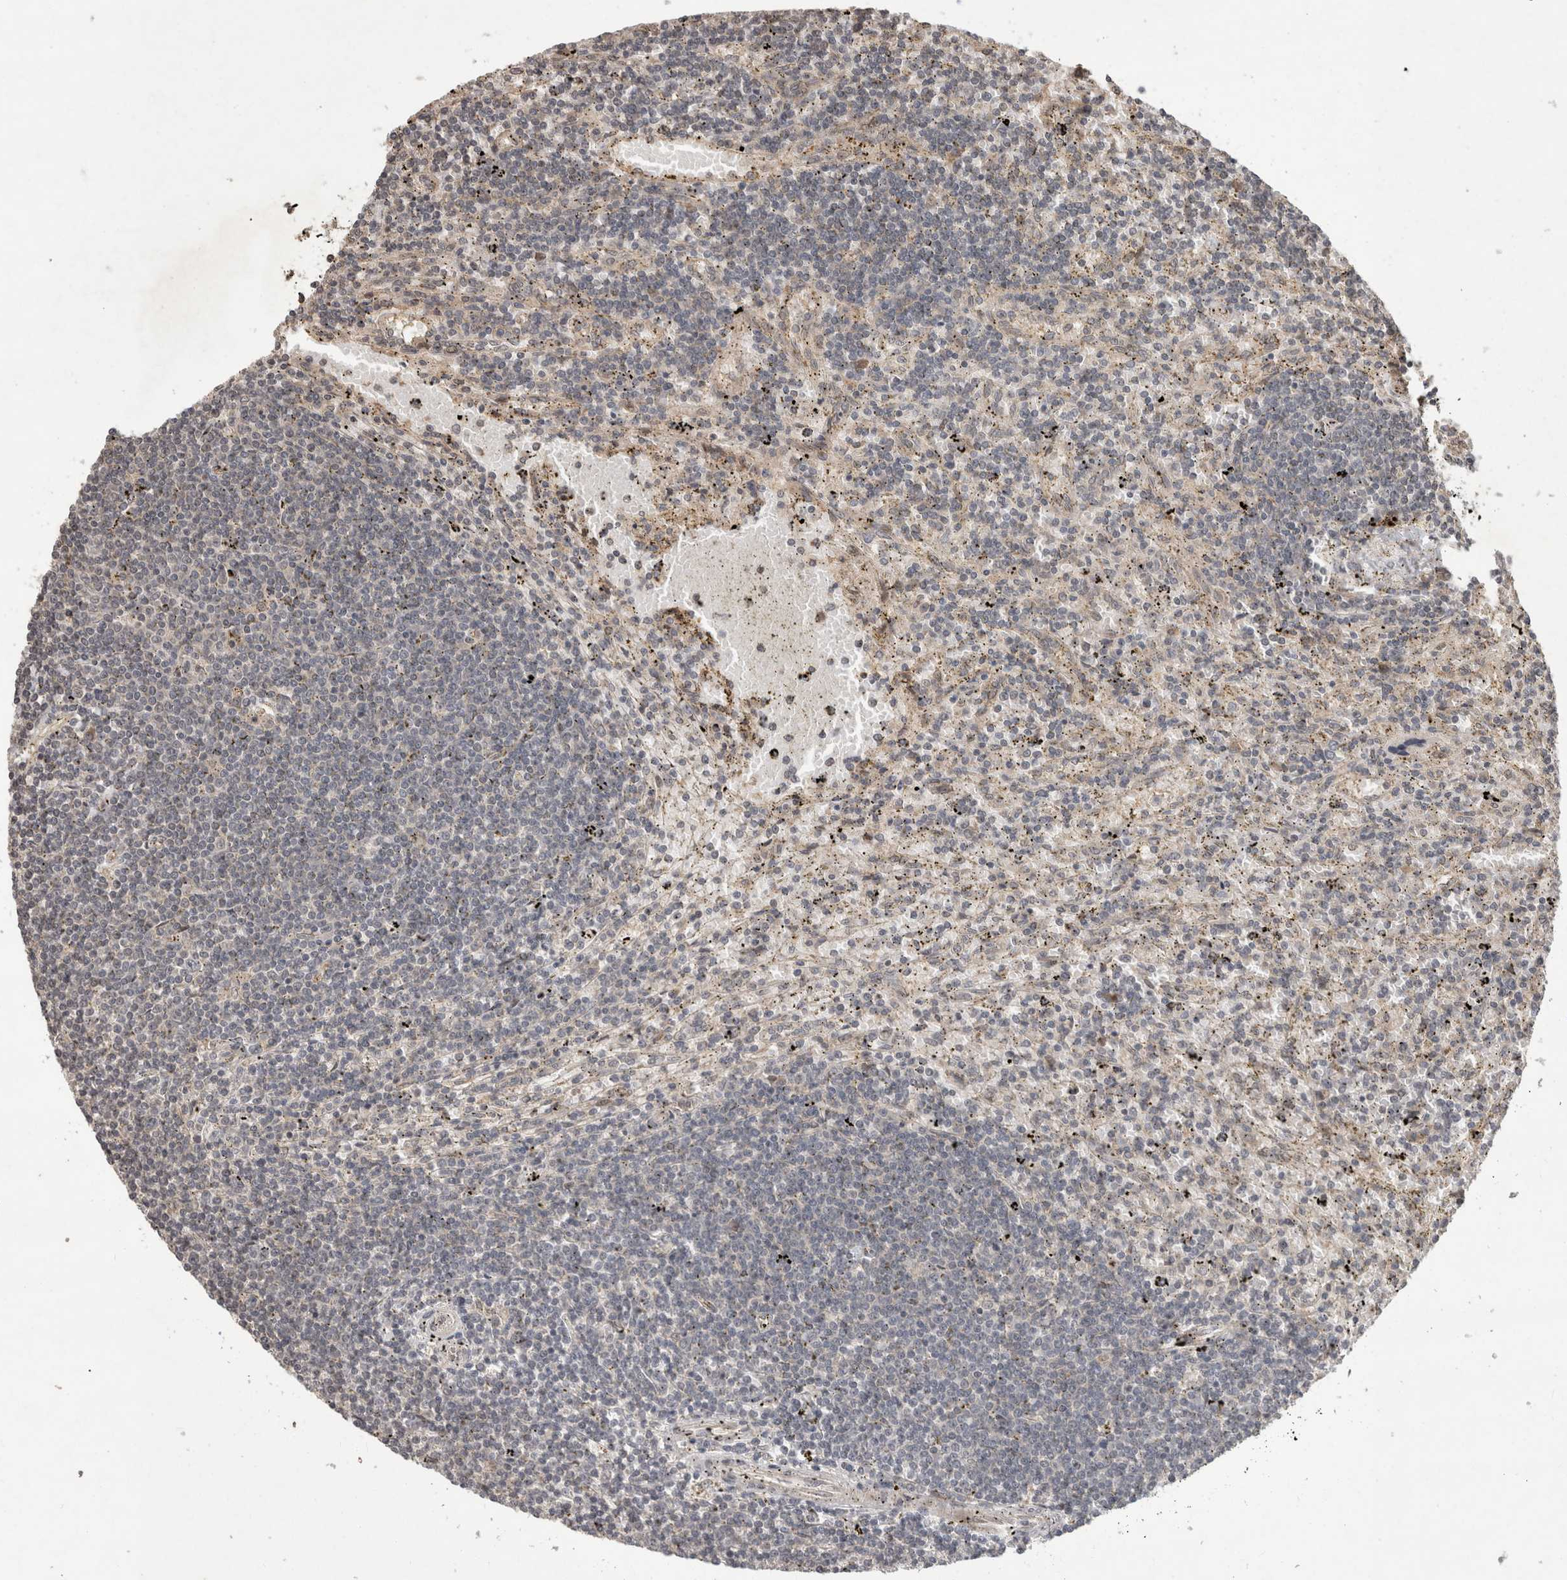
{"staining": {"intensity": "negative", "quantity": "none", "location": "none"}, "tissue": "lymphoma", "cell_type": "Tumor cells", "image_type": "cancer", "snomed": [{"axis": "morphology", "description": "Malignant lymphoma, non-Hodgkin's type, Low grade"}, {"axis": "topography", "description": "Spleen"}], "caption": "Immunohistochemistry (IHC) image of neoplastic tissue: human lymphoma stained with DAB demonstrates no significant protein staining in tumor cells.", "gene": "PITPNC1", "patient": {"sex": "male", "age": 76}}